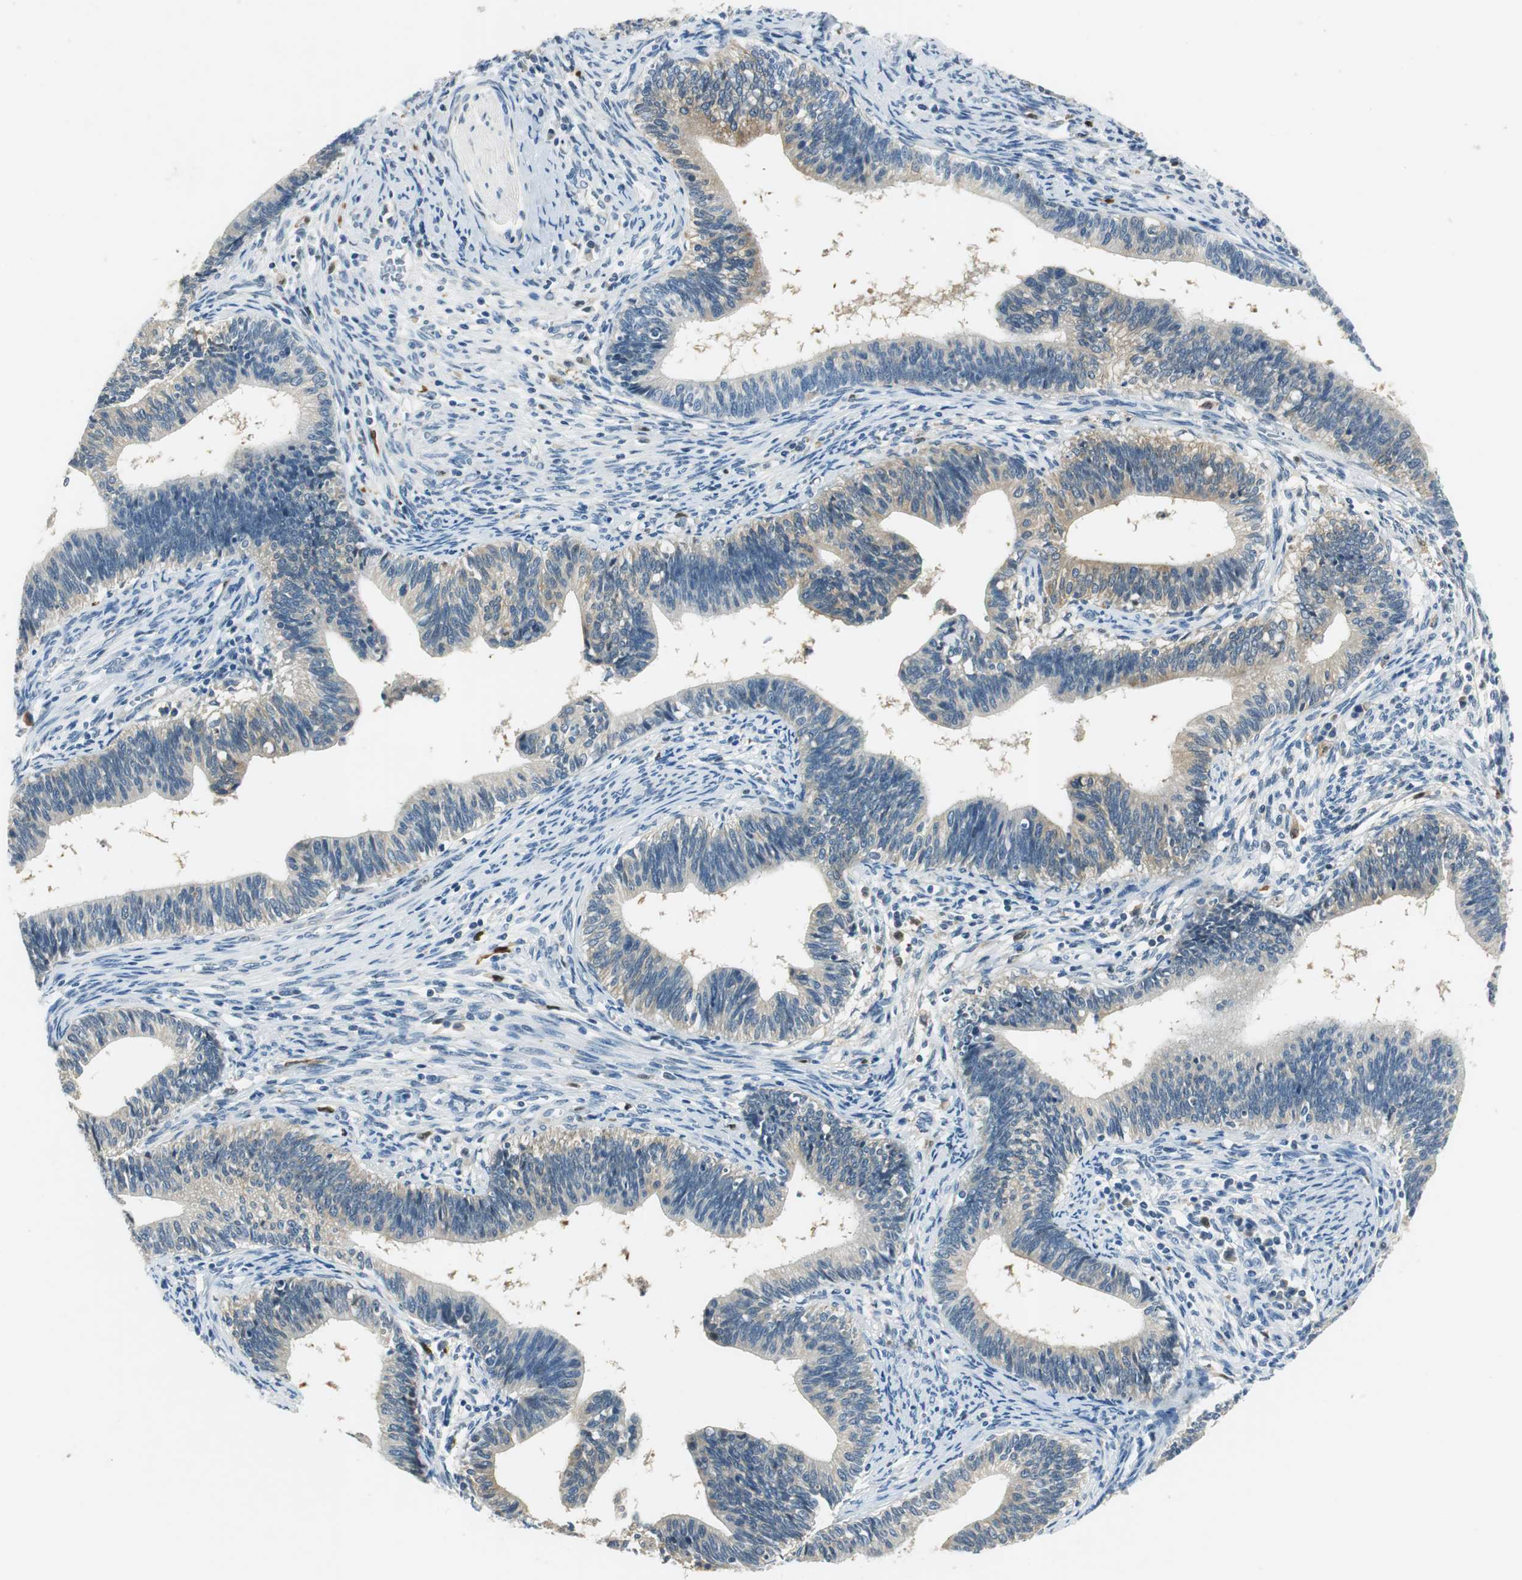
{"staining": {"intensity": "moderate", "quantity": "25%-75%", "location": "cytoplasmic/membranous"}, "tissue": "cervical cancer", "cell_type": "Tumor cells", "image_type": "cancer", "snomed": [{"axis": "morphology", "description": "Adenocarcinoma, NOS"}, {"axis": "topography", "description": "Cervix"}], "caption": "Brown immunohistochemical staining in cervical cancer (adenocarcinoma) shows moderate cytoplasmic/membranous expression in approximately 25%-75% of tumor cells. (Brightfield microscopy of DAB IHC at high magnification).", "gene": "ME1", "patient": {"sex": "female", "age": 44}}